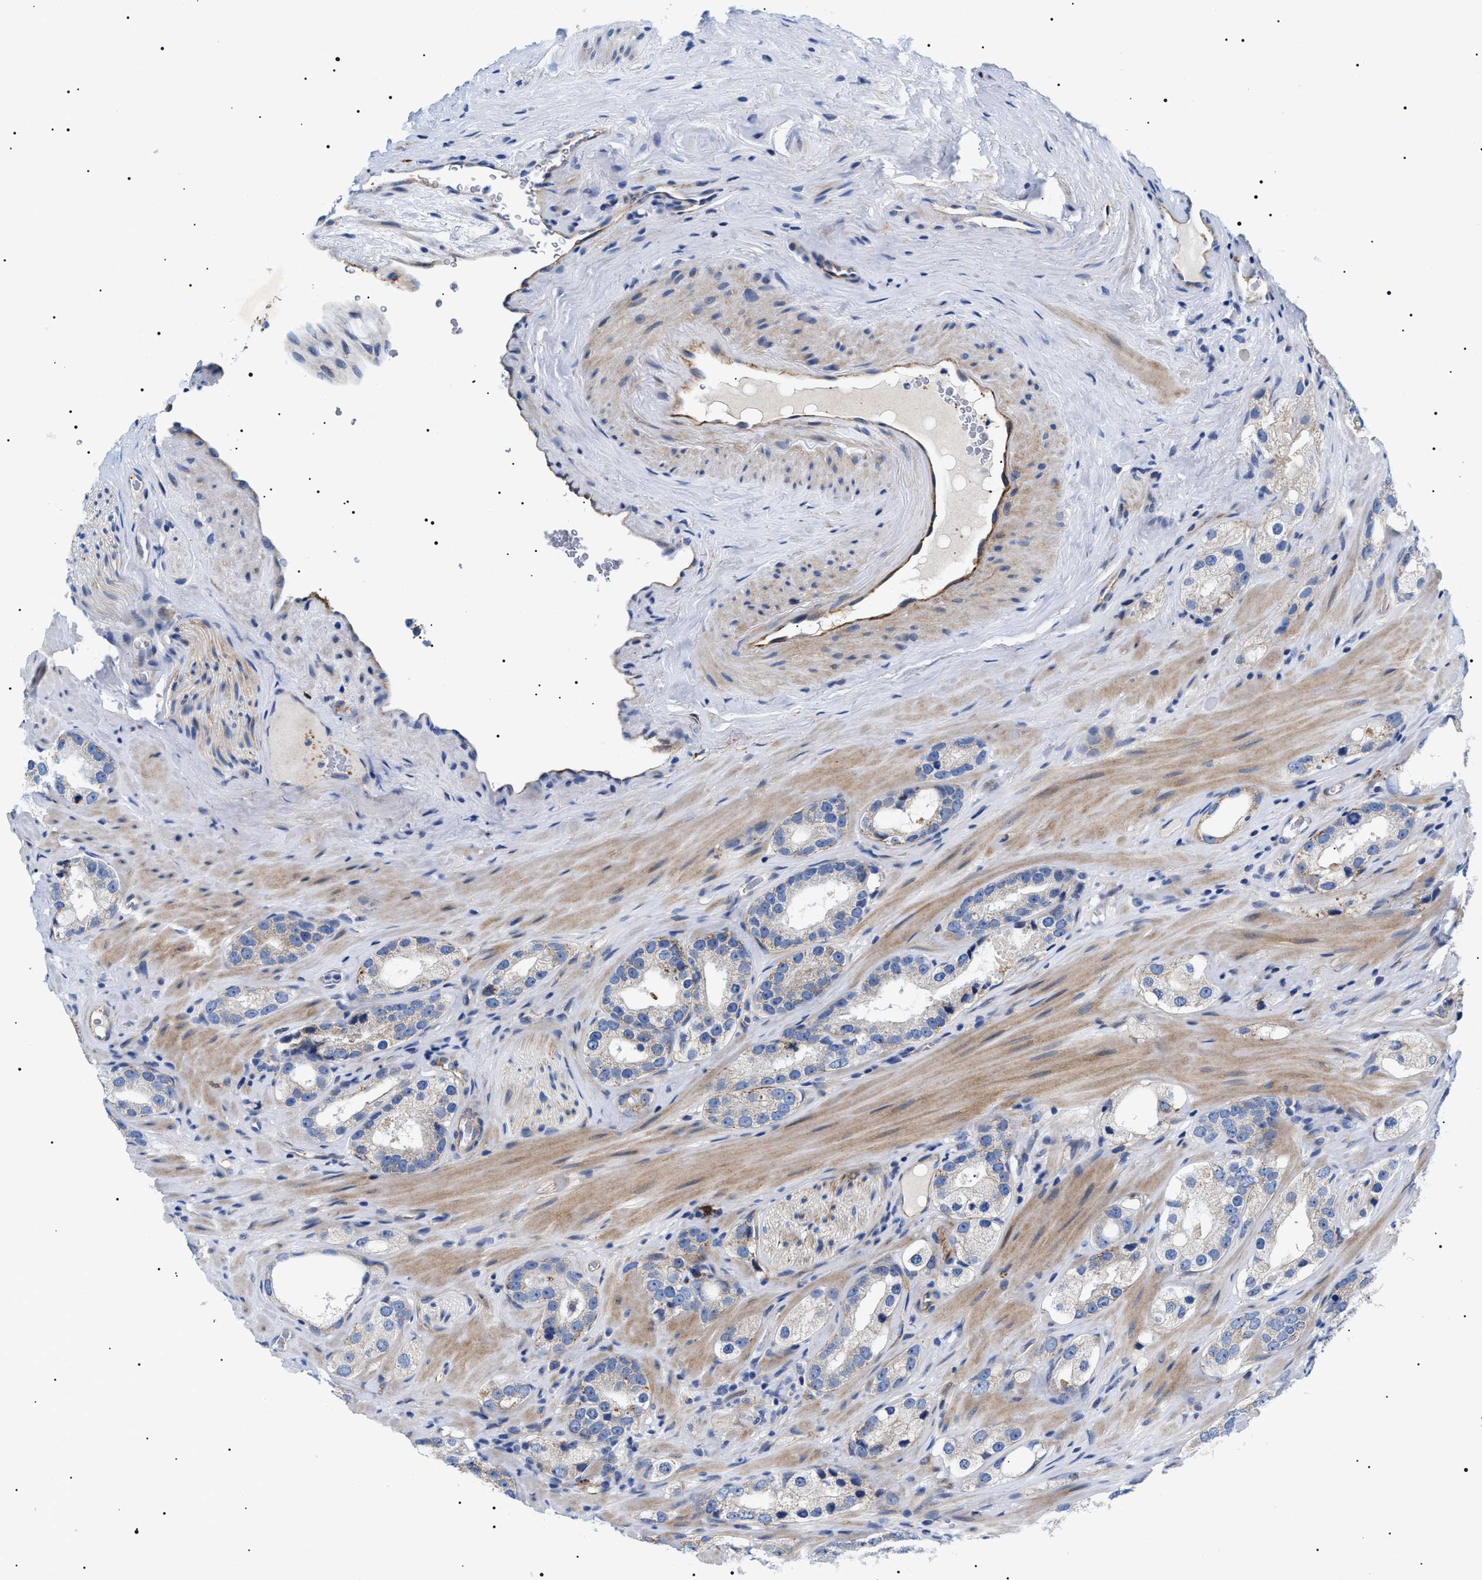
{"staining": {"intensity": "negative", "quantity": "none", "location": "none"}, "tissue": "prostate cancer", "cell_type": "Tumor cells", "image_type": "cancer", "snomed": [{"axis": "morphology", "description": "Adenocarcinoma, High grade"}, {"axis": "topography", "description": "Prostate"}], "caption": "High magnification brightfield microscopy of prostate adenocarcinoma (high-grade) stained with DAB (3,3'-diaminobenzidine) (brown) and counterstained with hematoxylin (blue): tumor cells show no significant expression.", "gene": "TMEM222", "patient": {"sex": "male", "age": 63}}